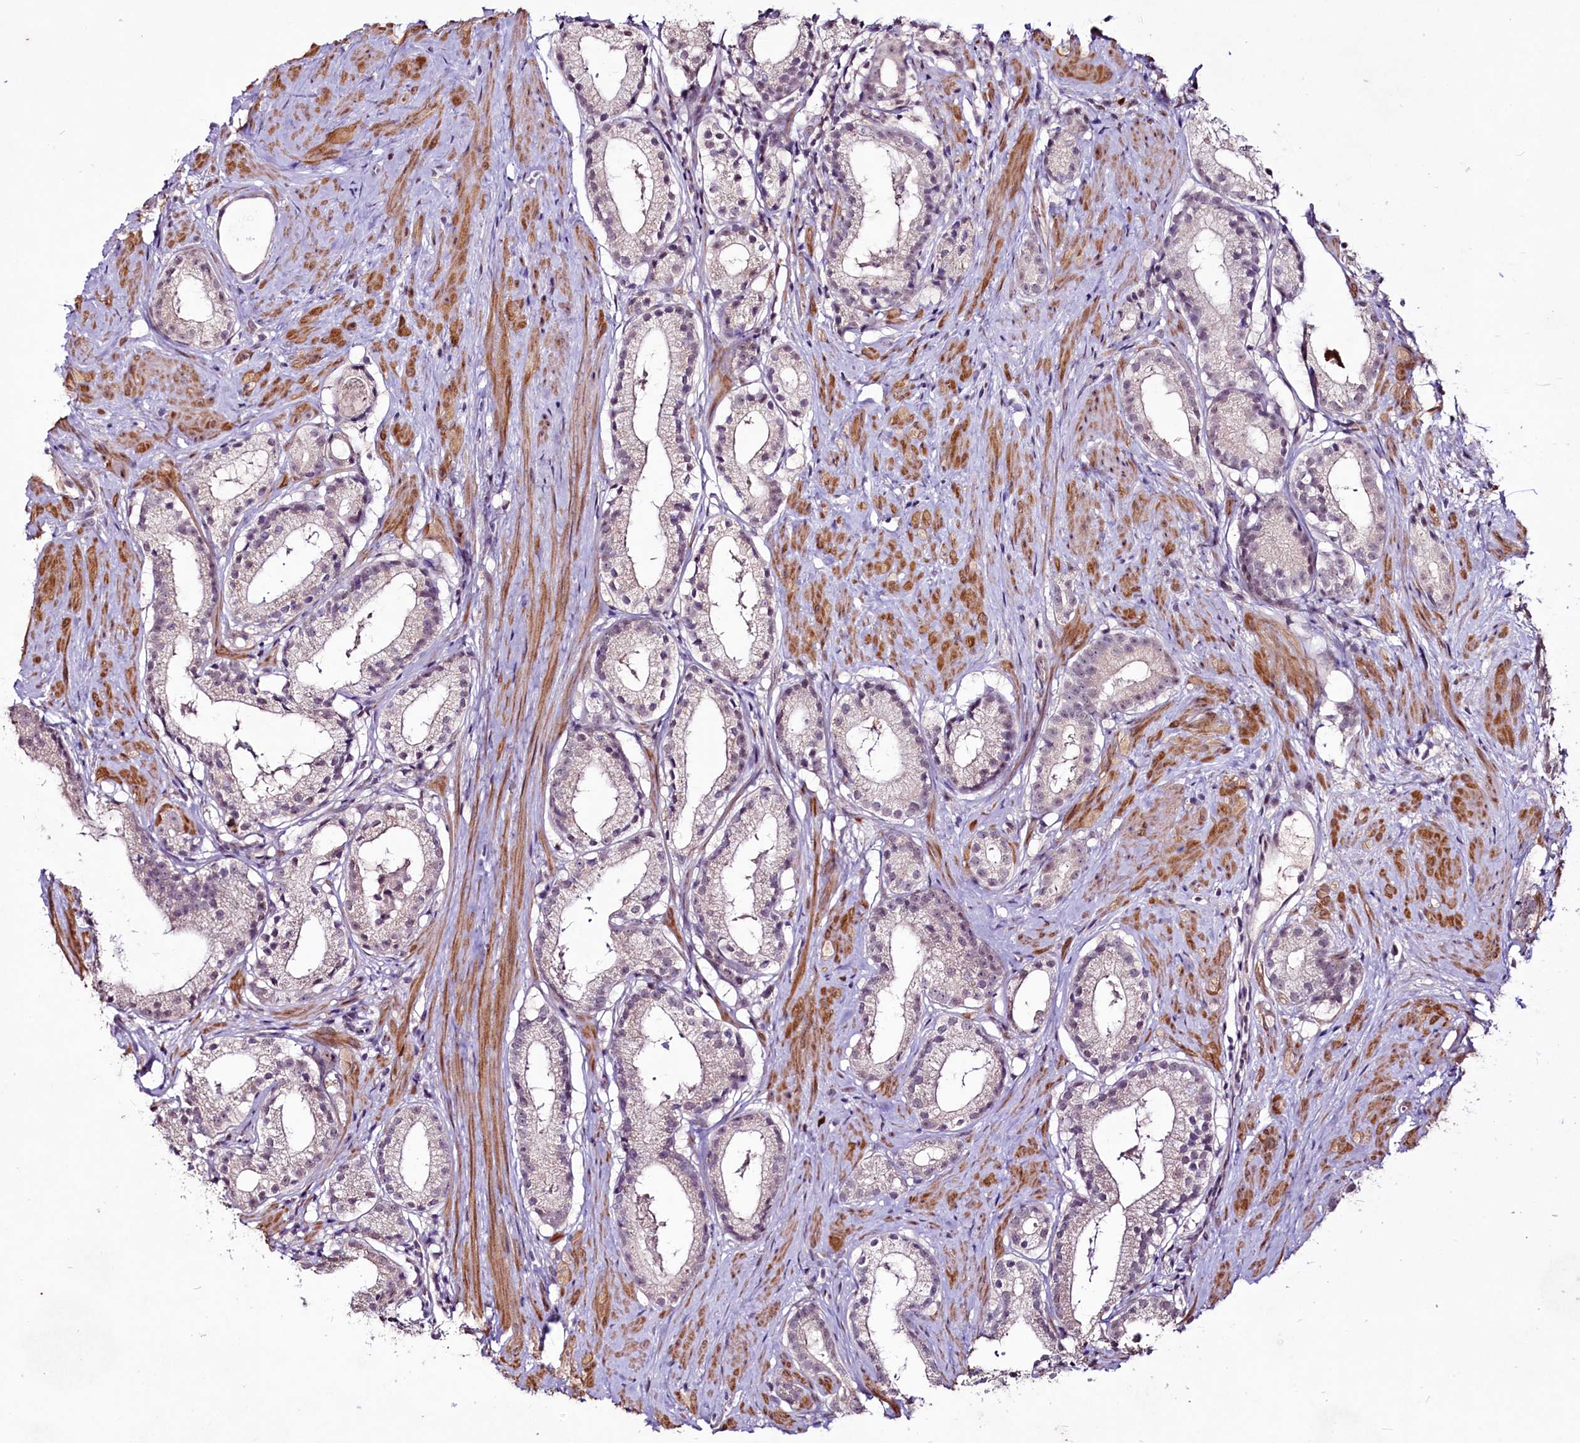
{"staining": {"intensity": "negative", "quantity": "none", "location": "none"}, "tissue": "prostate cancer", "cell_type": "Tumor cells", "image_type": "cancer", "snomed": [{"axis": "morphology", "description": "Adenocarcinoma, Low grade"}, {"axis": "topography", "description": "Prostate"}], "caption": "Immunohistochemical staining of low-grade adenocarcinoma (prostate) demonstrates no significant positivity in tumor cells.", "gene": "SUSD3", "patient": {"sex": "male", "age": 57}}